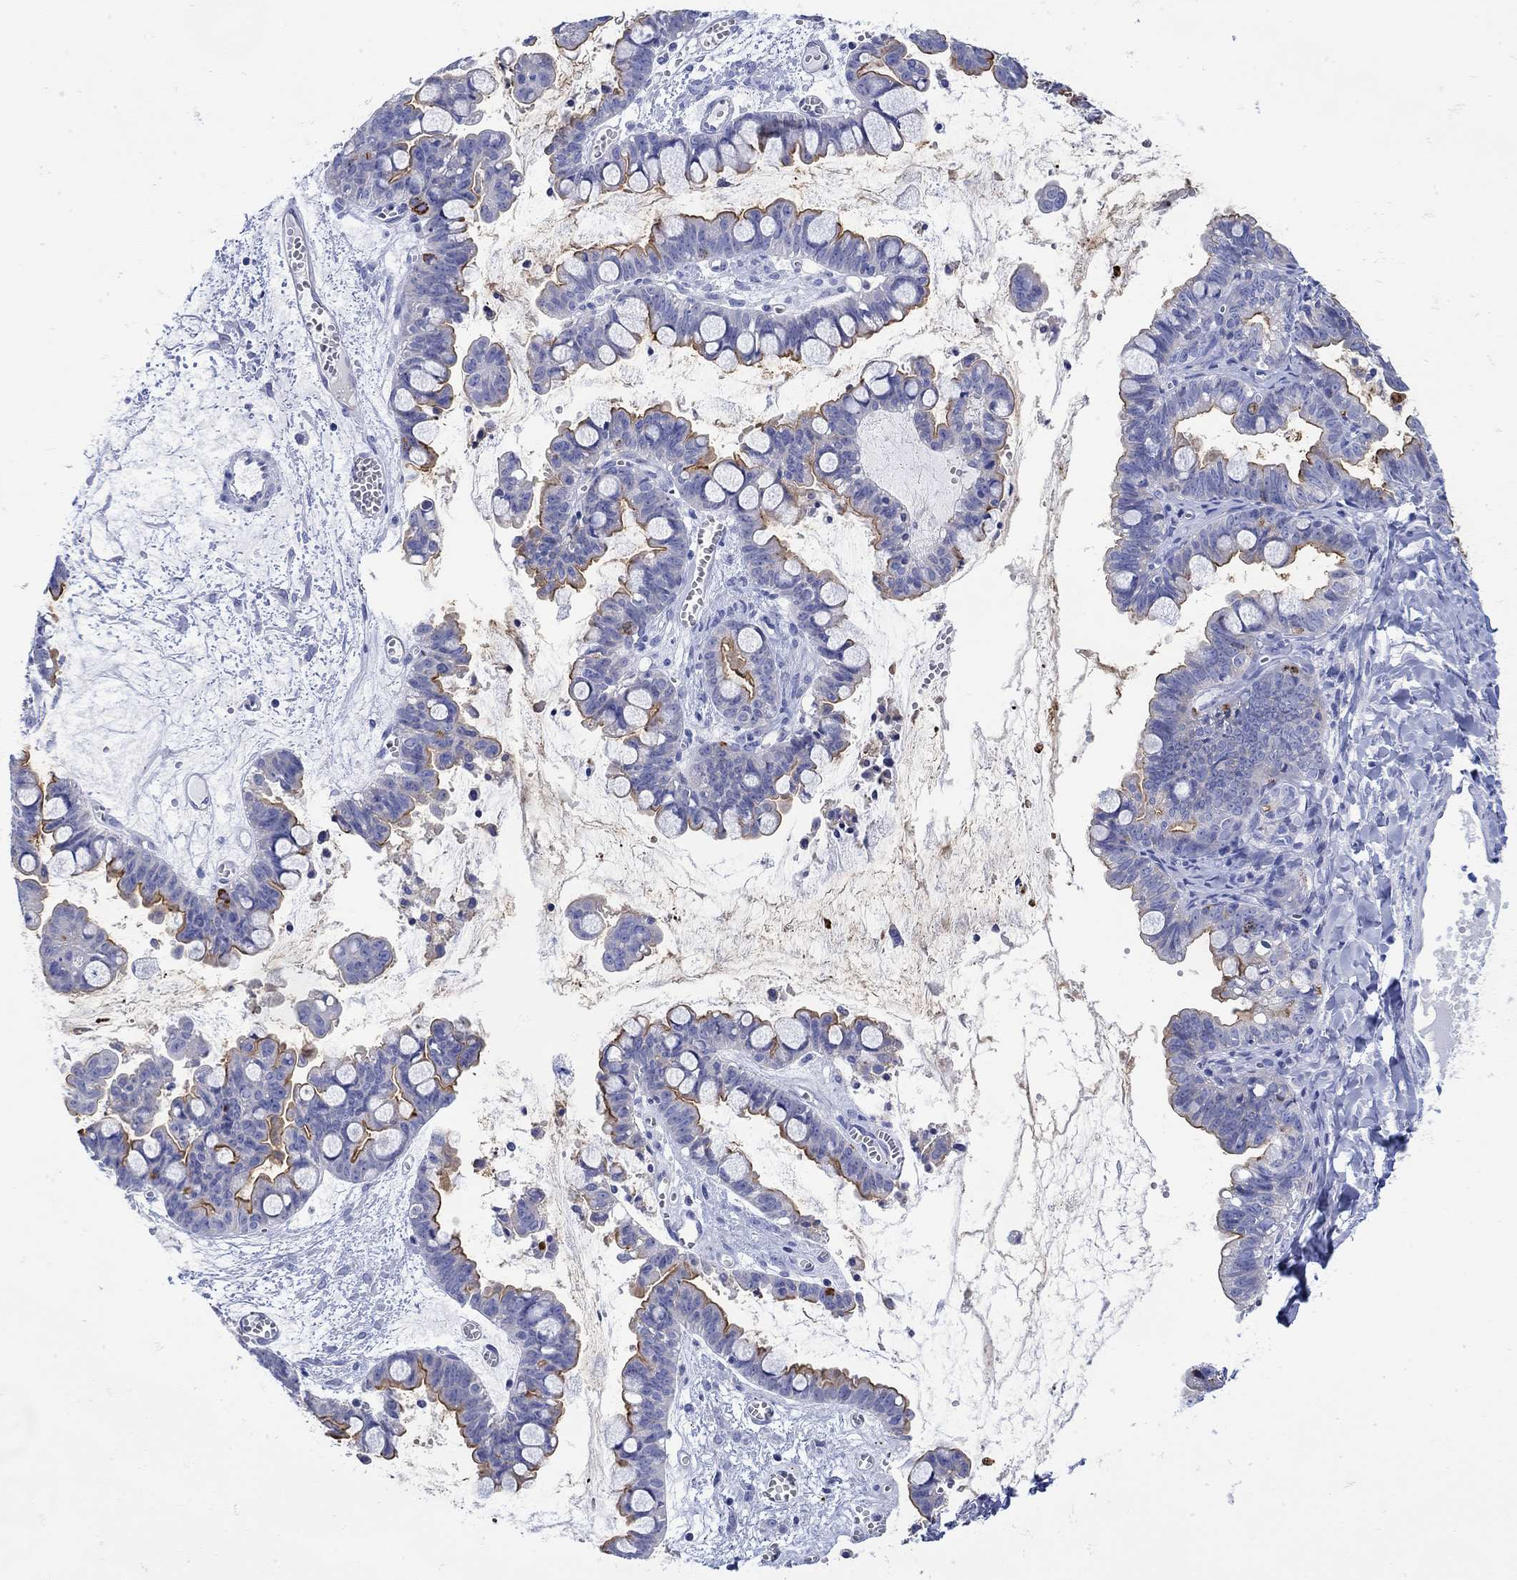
{"staining": {"intensity": "strong", "quantity": "25%-75%", "location": "cytoplasmic/membranous"}, "tissue": "ovarian cancer", "cell_type": "Tumor cells", "image_type": "cancer", "snomed": [{"axis": "morphology", "description": "Cystadenocarcinoma, mucinous, NOS"}, {"axis": "topography", "description": "Ovary"}], "caption": "Immunohistochemical staining of ovarian cancer shows strong cytoplasmic/membranous protein expression in about 25%-75% of tumor cells. The staining is performed using DAB (3,3'-diaminobenzidine) brown chromogen to label protein expression. The nuclei are counter-stained blue using hematoxylin.", "gene": "ANKMY1", "patient": {"sex": "female", "age": 63}}